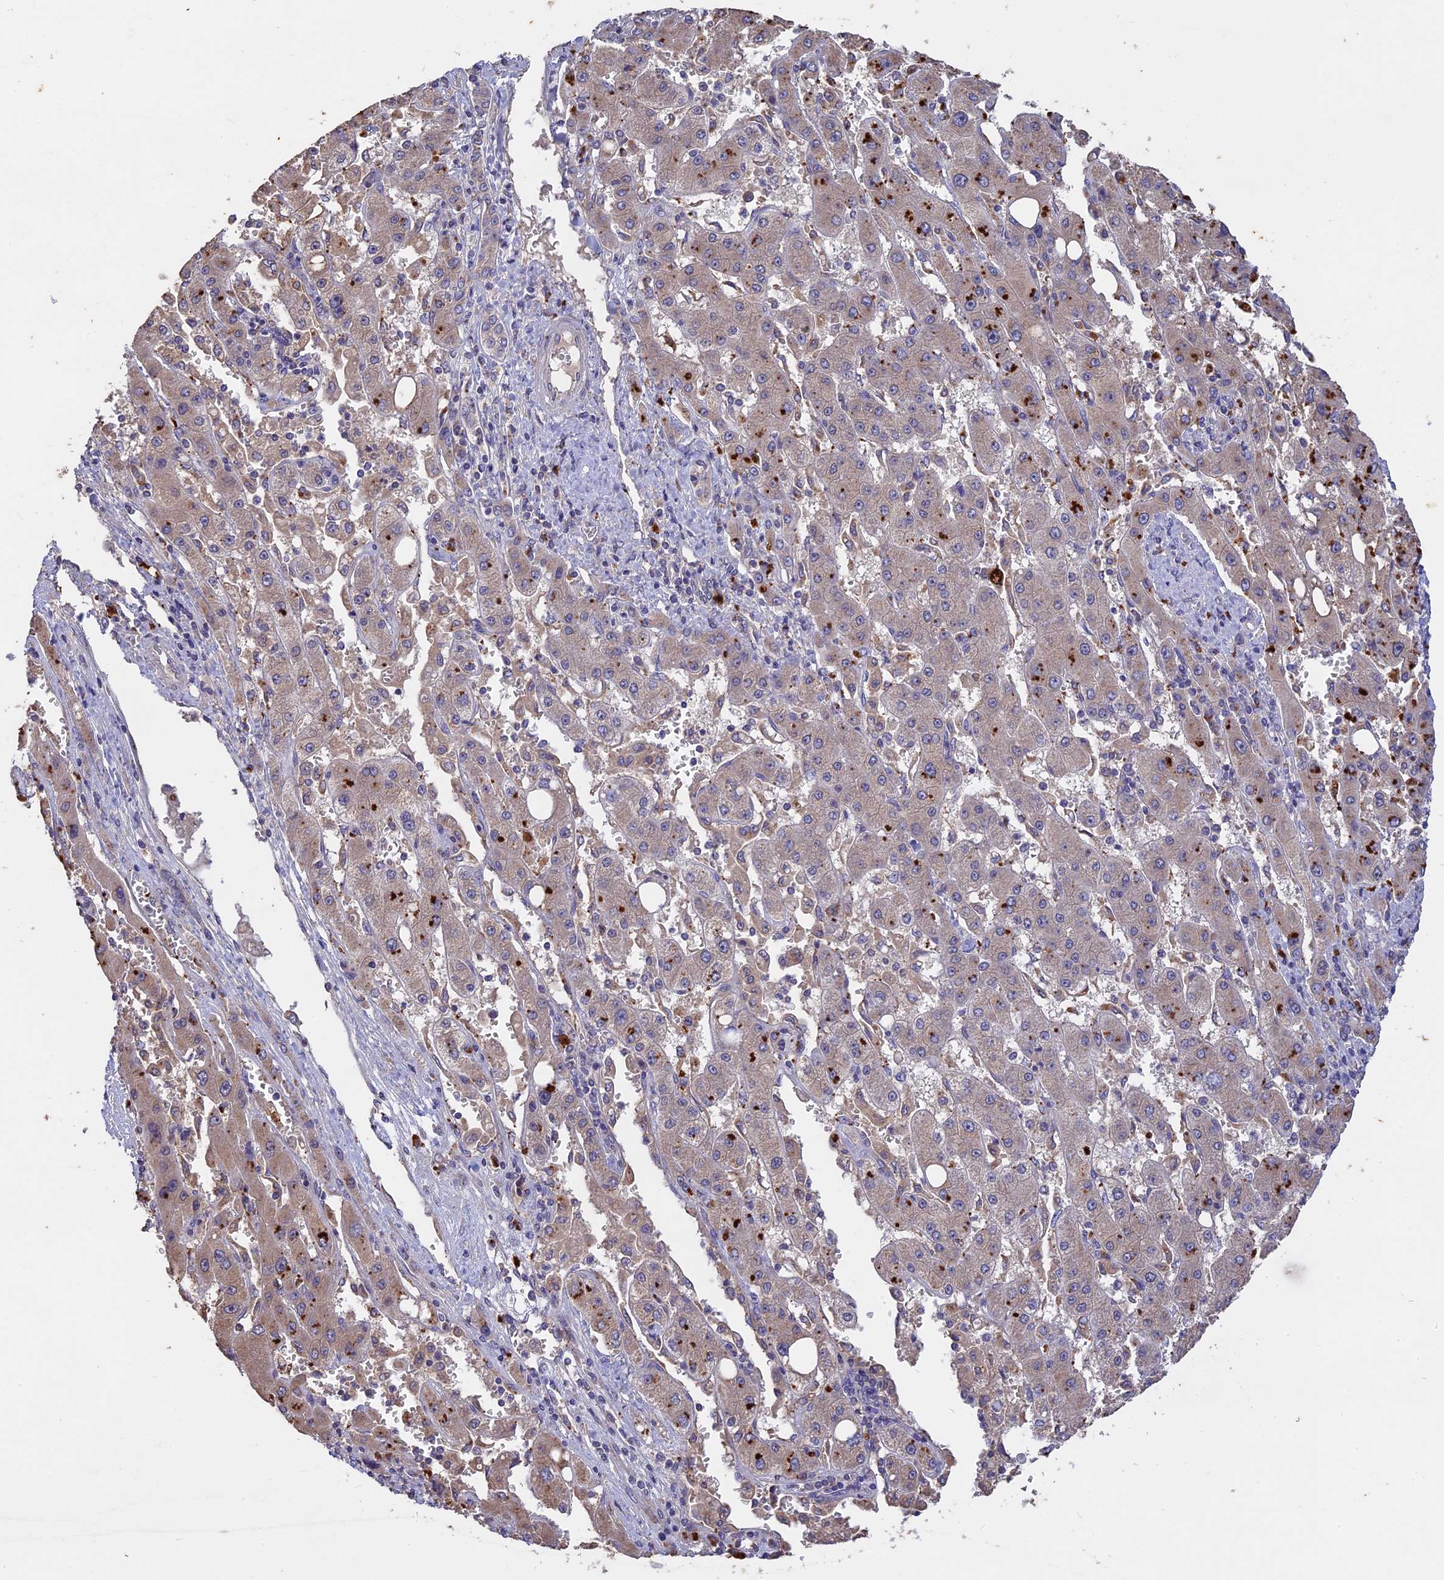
{"staining": {"intensity": "weak", "quantity": ">75%", "location": "cytoplasmic/membranous"}, "tissue": "liver cancer", "cell_type": "Tumor cells", "image_type": "cancer", "snomed": [{"axis": "morphology", "description": "Carcinoma, Hepatocellular, NOS"}, {"axis": "topography", "description": "Liver"}], "caption": "Immunohistochemistry (DAB (3,3'-diaminobenzidine)) staining of liver cancer displays weak cytoplasmic/membranous protein expression in about >75% of tumor cells.", "gene": "SLC26A4", "patient": {"sex": "female", "age": 73}}